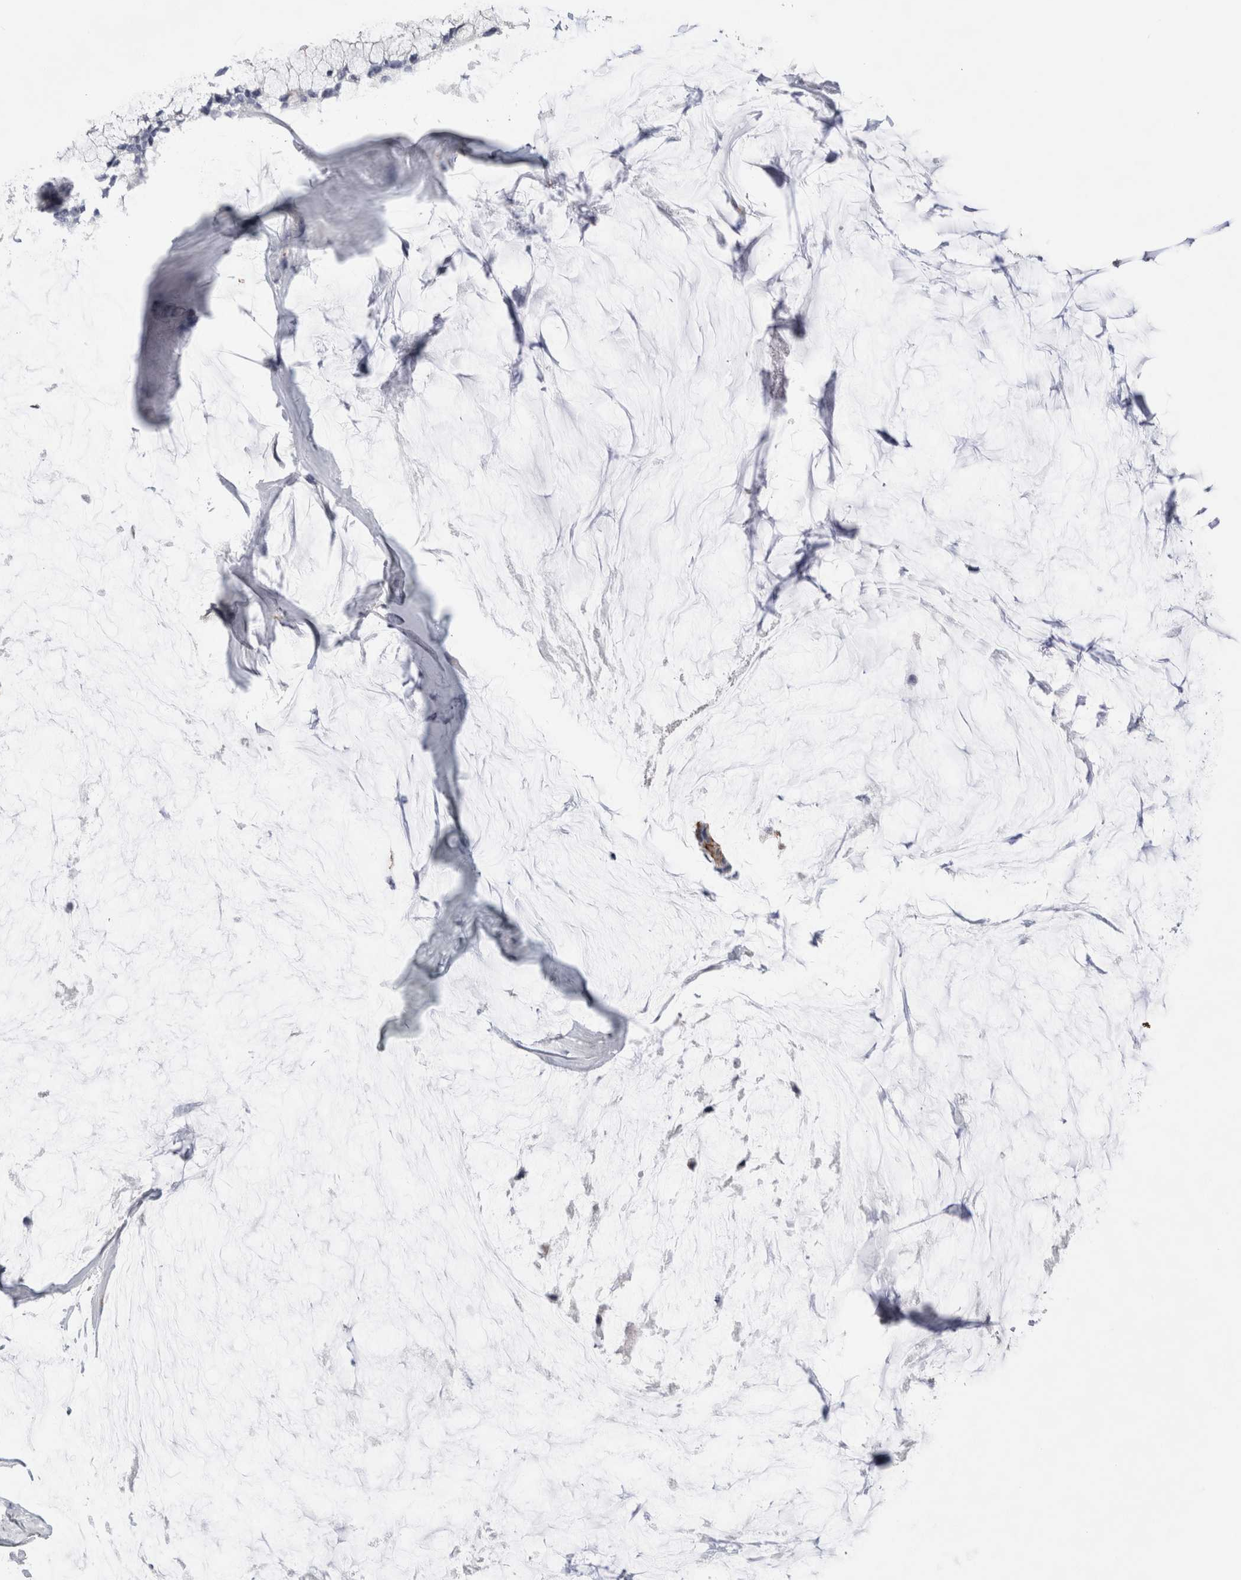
{"staining": {"intensity": "weak", "quantity": "<25%", "location": "cytoplasmic/membranous"}, "tissue": "ovarian cancer", "cell_type": "Tumor cells", "image_type": "cancer", "snomed": [{"axis": "morphology", "description": "Cystadenocarcinoma, mucinous, NOS"}, {"axis": "topography", "description": "Ovary"}], "caption": "Ovarian cancer (mucinous cystadenocarcinoma) was stained to show a protein in brown. There is no significant expression in tumor cells.", "gene": "GAA", "patient": {"sex": "female", "age": 39}}